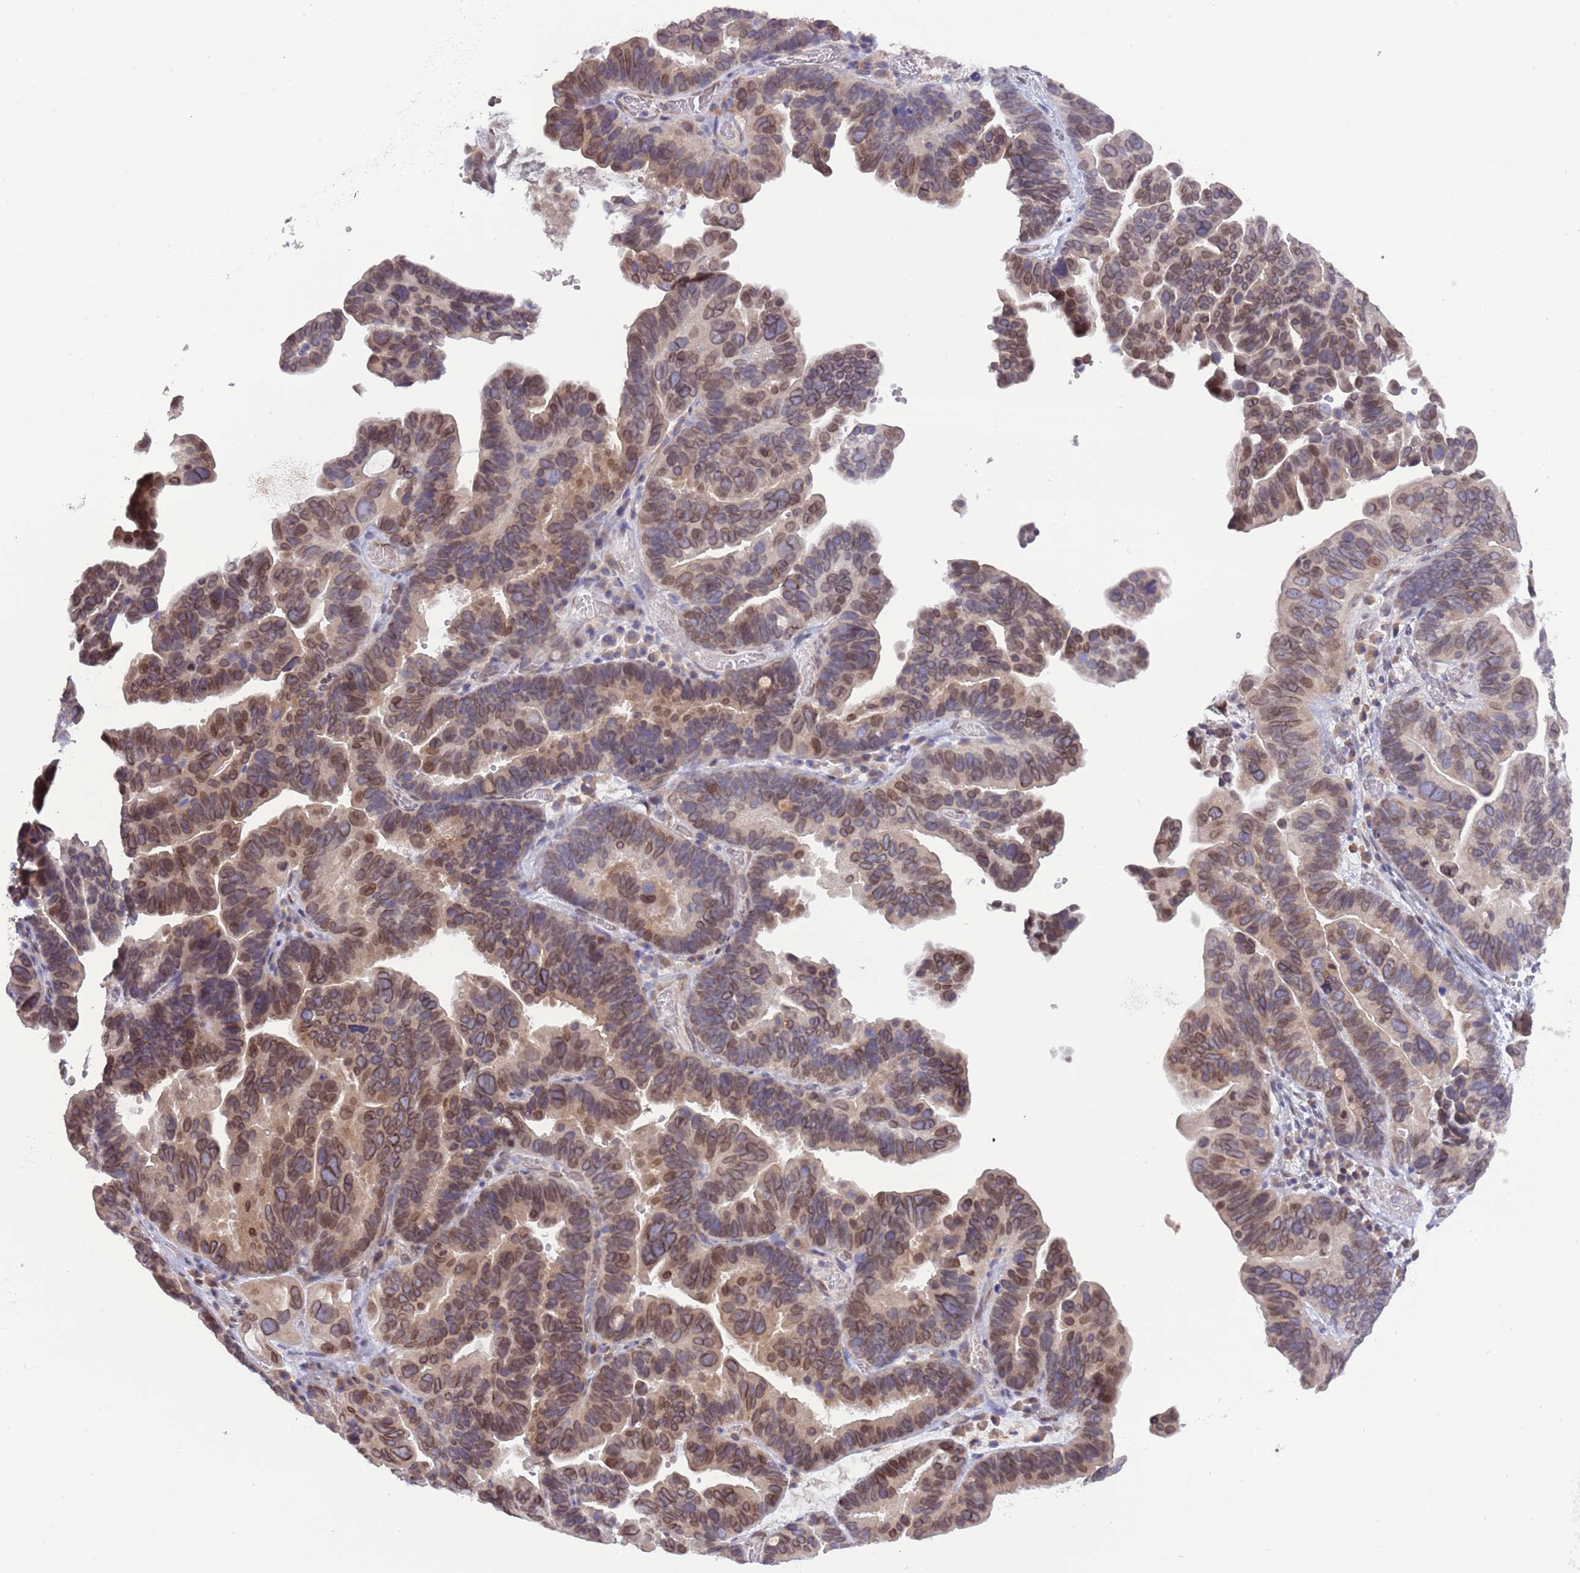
{"staining": {"intensity": "moderate", "quantity": "25%-75%", "location": "cytoplasmic/membranous,nuclear"}, "tissue": "ovarian cancer", "cell_type": "Tumor cells", "image_type": "cancer", "snomed": [{"axis": "morphology", "description": "Cystadenocarcinoma, serous, NOS"}, {"axis": "topography", "description": "Ovary"}], "caption": "Immunohistochemistry (IHC) staining of serous cystadenocarcinoma (ovarian), which demonstrates medium levels of moderate cytoplasmic/membranous and nuclear positivity in approximately 25%-75% of tumor cells indicating moderate cytoplasmic/membranous and nuclear protein expression. The staining was performed using DAB (brown) for protein detection and nuclei were counterstained in hematoxylin (blue).", "gene": "ZNF665", "patient": {"sex": "female", "age": 56}}